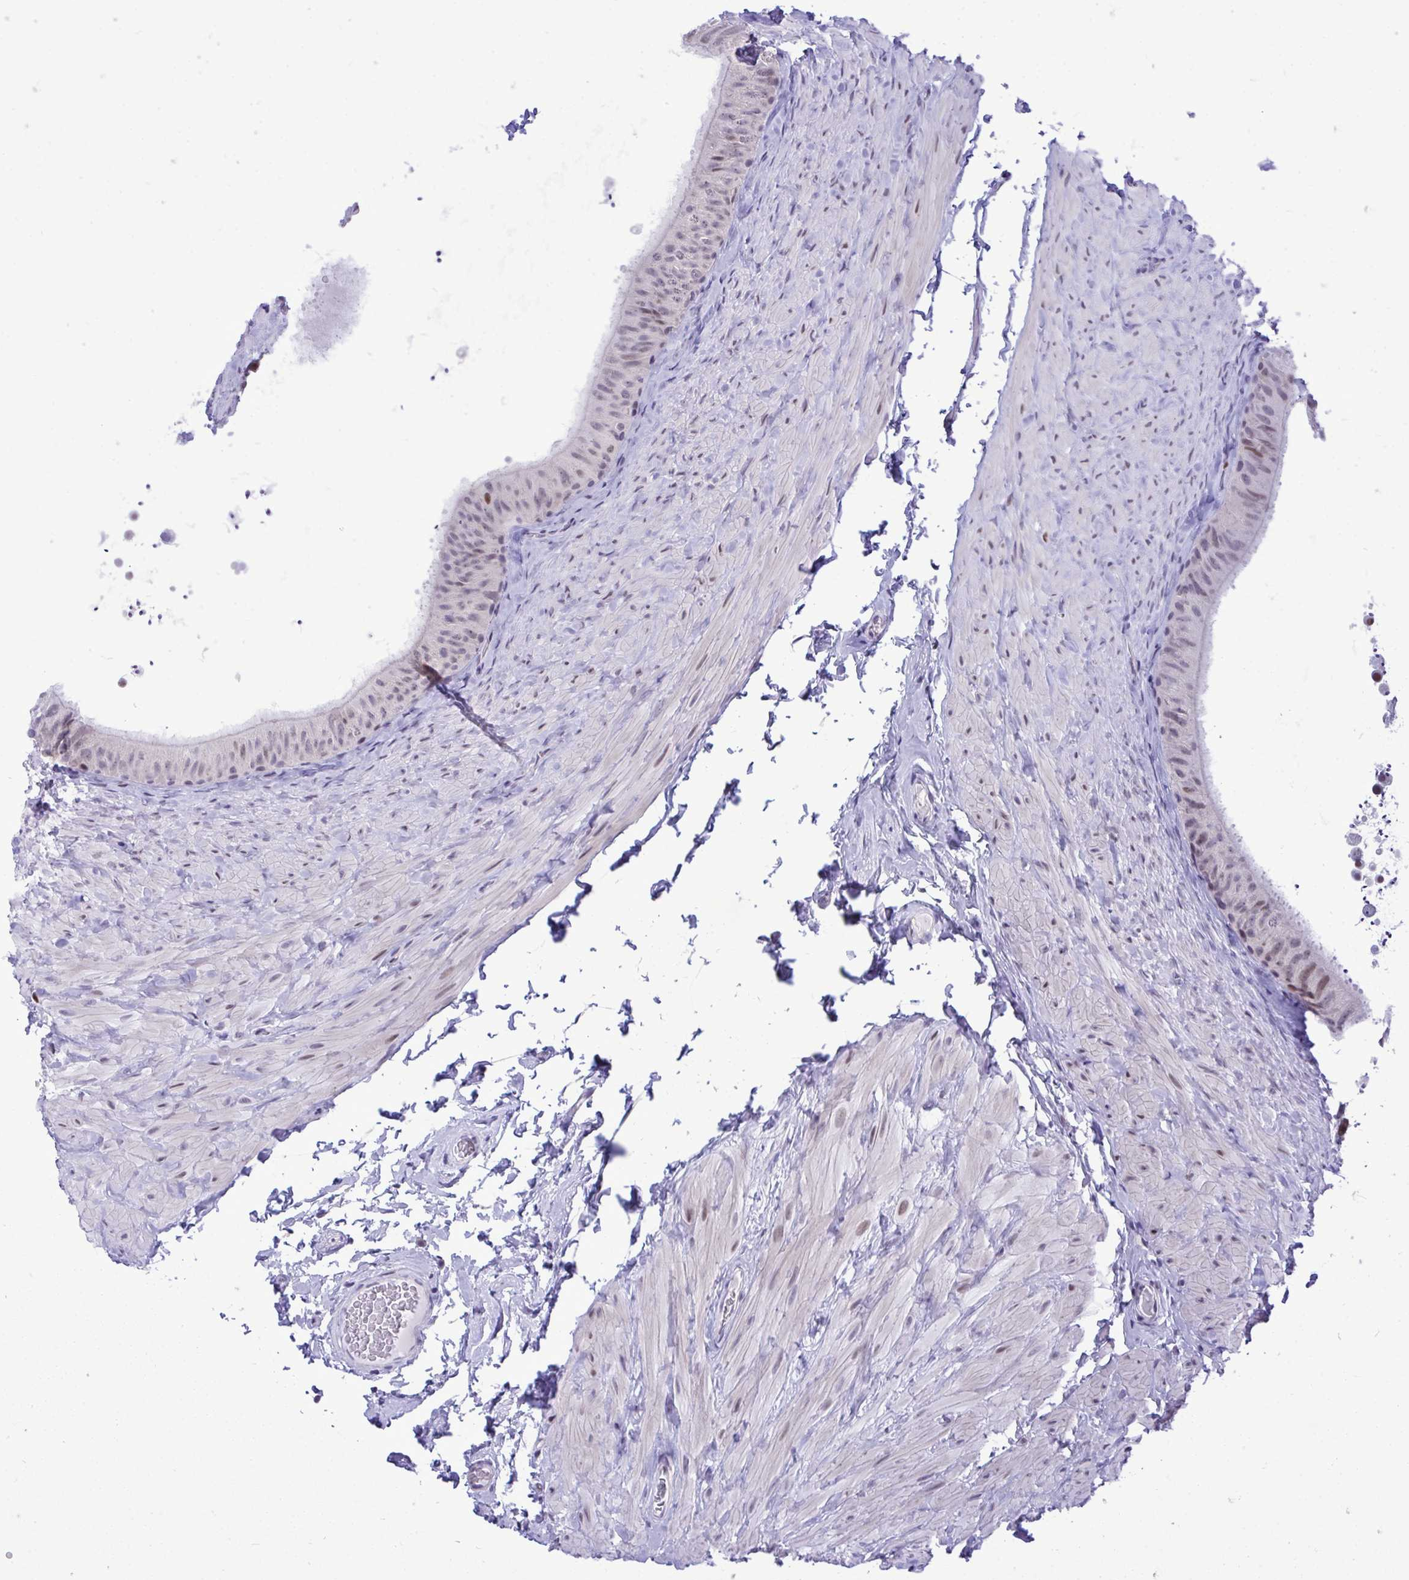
{"staining": {"intensity": "strong", "quantity": "<25%", "location": "nuclear"}, "tissue": "epididymis", "cell_type": "Glandular cells", "image_type": "normal", "snomed": [{"axis": "morphology", "description": "Normal tissue, NOS"}, {"axis": "topography", "description": "Epididymis, spermatic cord, NOS"}, {"axis": "topography", "description": "Epididymis"}], "caption": "This is an image of IHC staining of benign epididymis, which shows strong expression in the nuclear of glandular cells.", "gene": "C1QL2", "patient": {"sex": "male", "age": 31}}